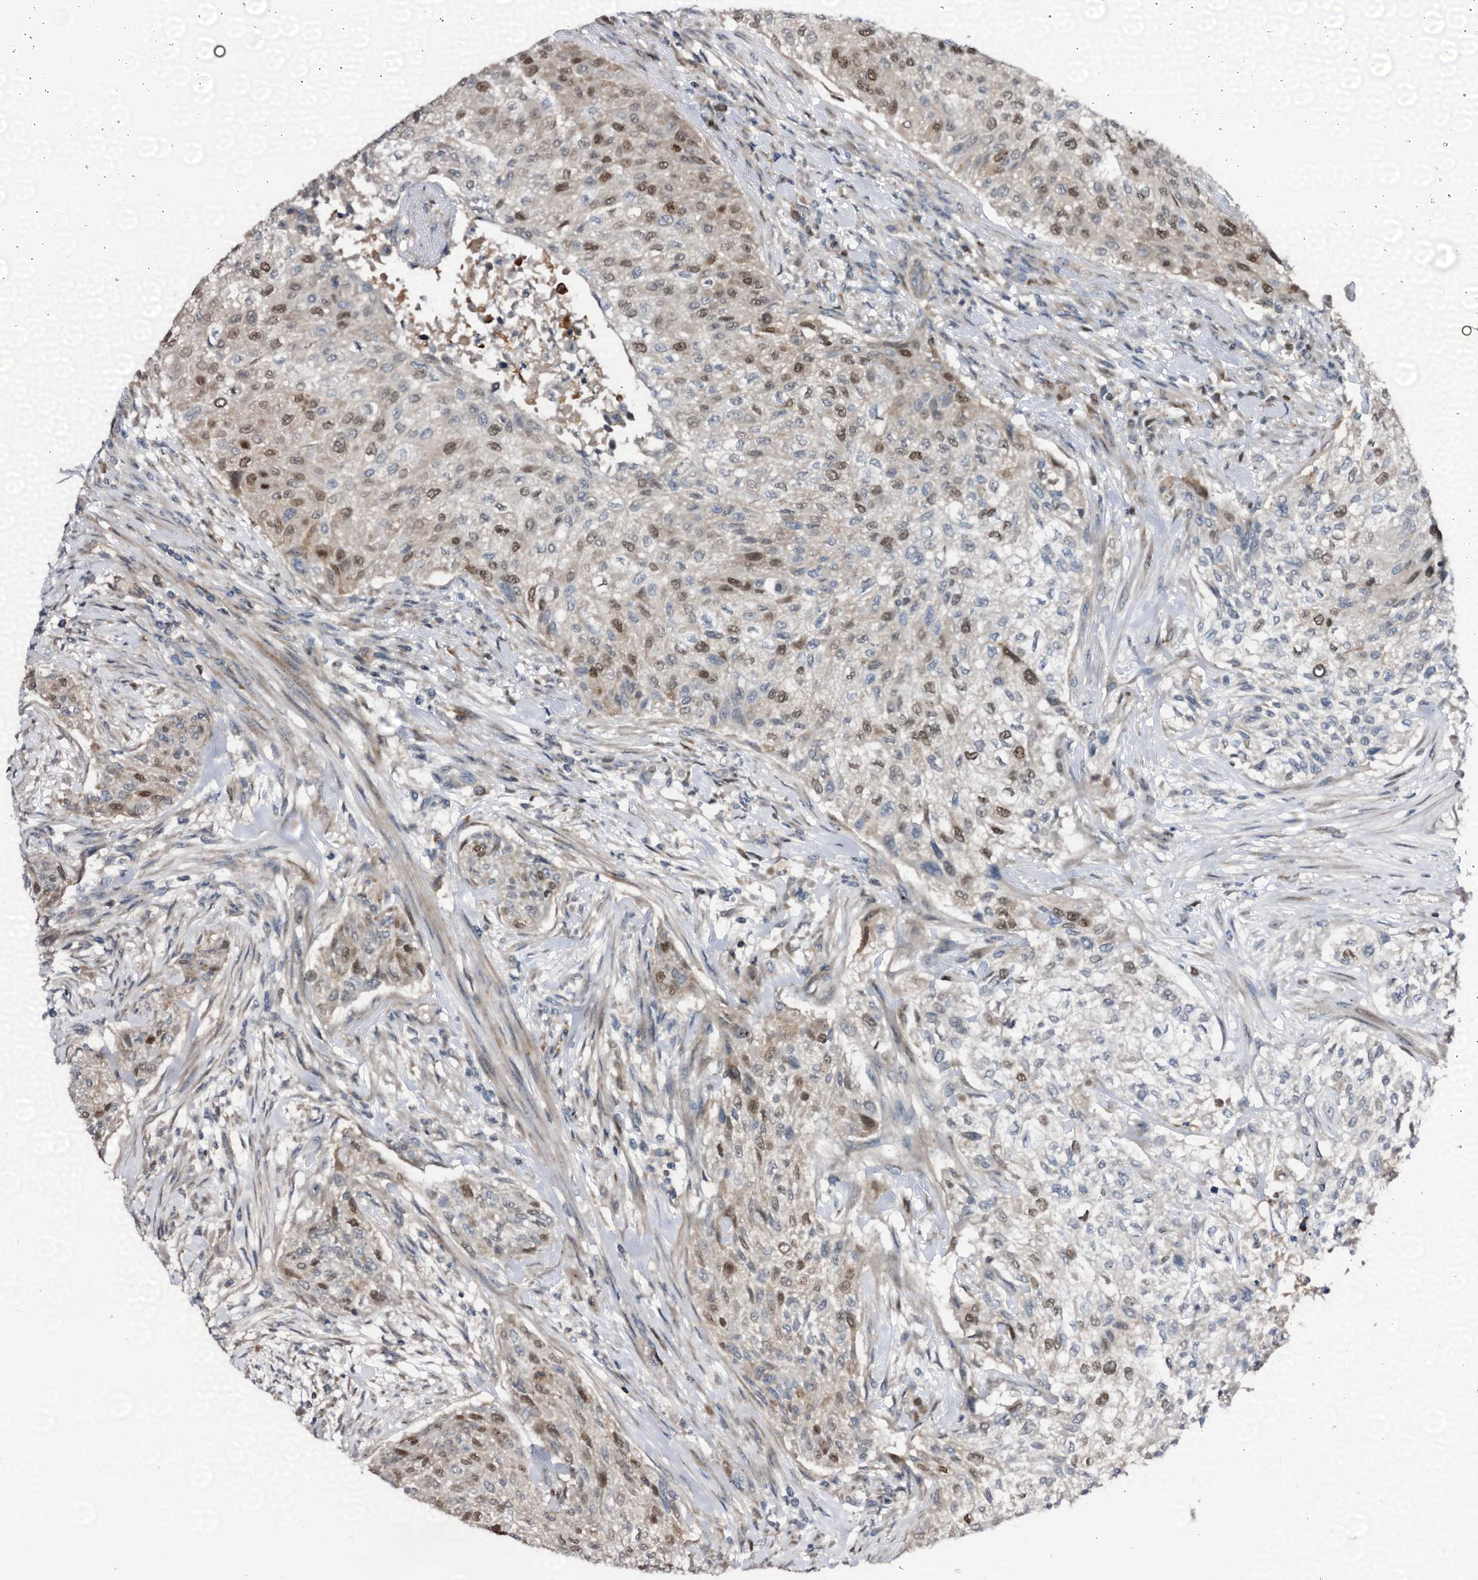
{"staining": {"intensity": "moderate", "quantity": "25%-75%", "location": "nuclear"}, "tissue": "urothelial cancer", "cell_type": "Tumor cells", "image_type": "cancer", "snomed": [{"axis": "morphology", "description": "Normal tissue, NOS"}, {"axis": "morphology", "description": "Urothelial carcinoma, NOS"}, {"axis": "topography", "description": "Urinary bladder"}, {"axis": "topography", "description": "Peripheral nerve tissue"}], "caption": "Brown immunohistochemical staining in human transitional cell carcinoma demonstrates moderate nuclear expression in approximately 25%-75% of tumor cells.", "gene": "NCAPD2", "patient": {"sex": "male", "age": 35}}